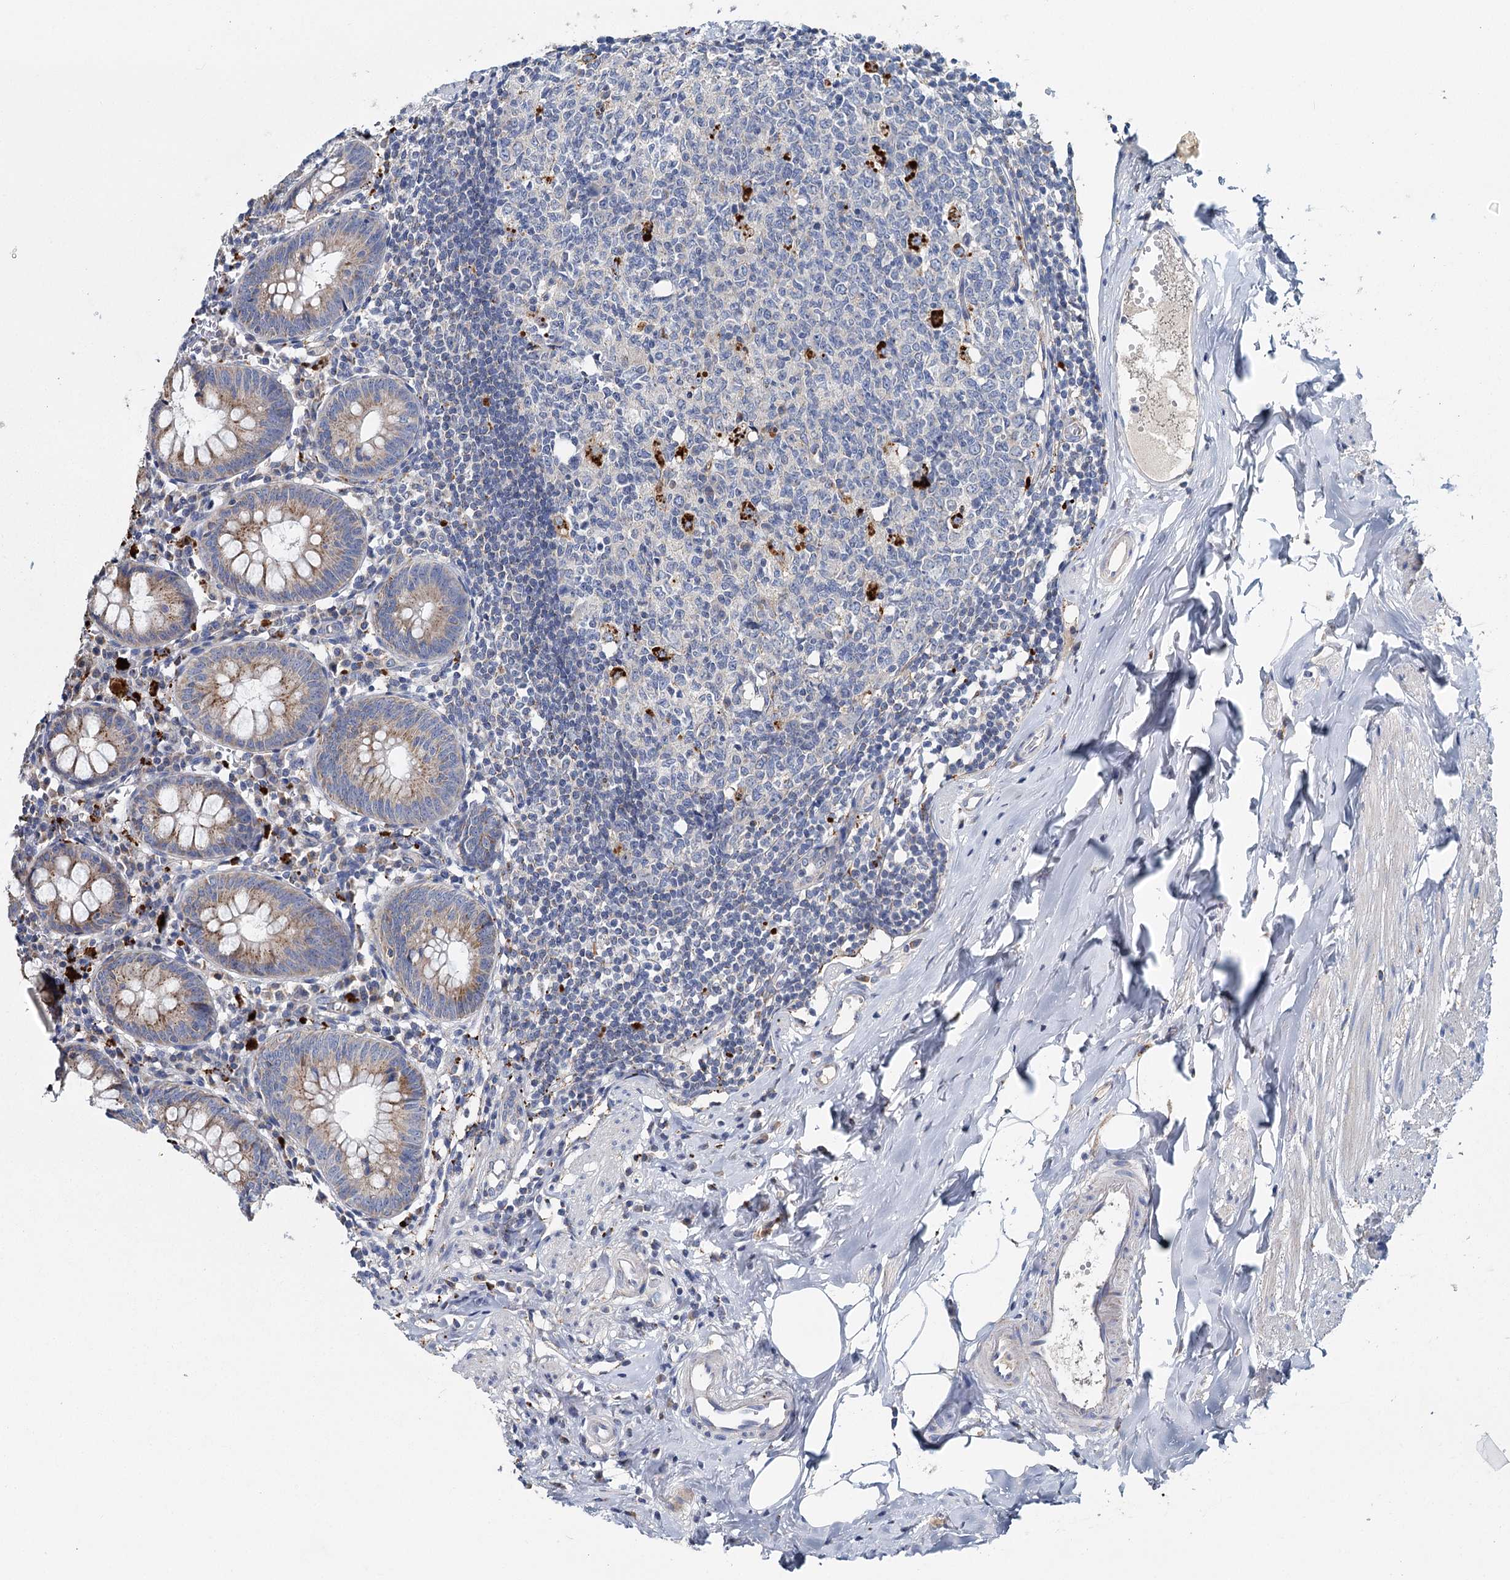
{"staining": {"intensity": "moderate", "quantity": "<25%", "location": "cytoplasmic/membranous"}, "tissue": "appendix", "cell_type": "Glandular cells", "image_type": "normal", "snomed": [{"axis": "morphology", "description": "Normal tissue, NOS"}, {"axis": "topography", "description": "Appendix"}], "caption": "A brown stain highlights moderate cytoplasmic/membranous staining of a protein in glandular cells of unremarkable appendix.", "gene": "ANKRD16", "patient": {"sex": "female", "age": 54}}